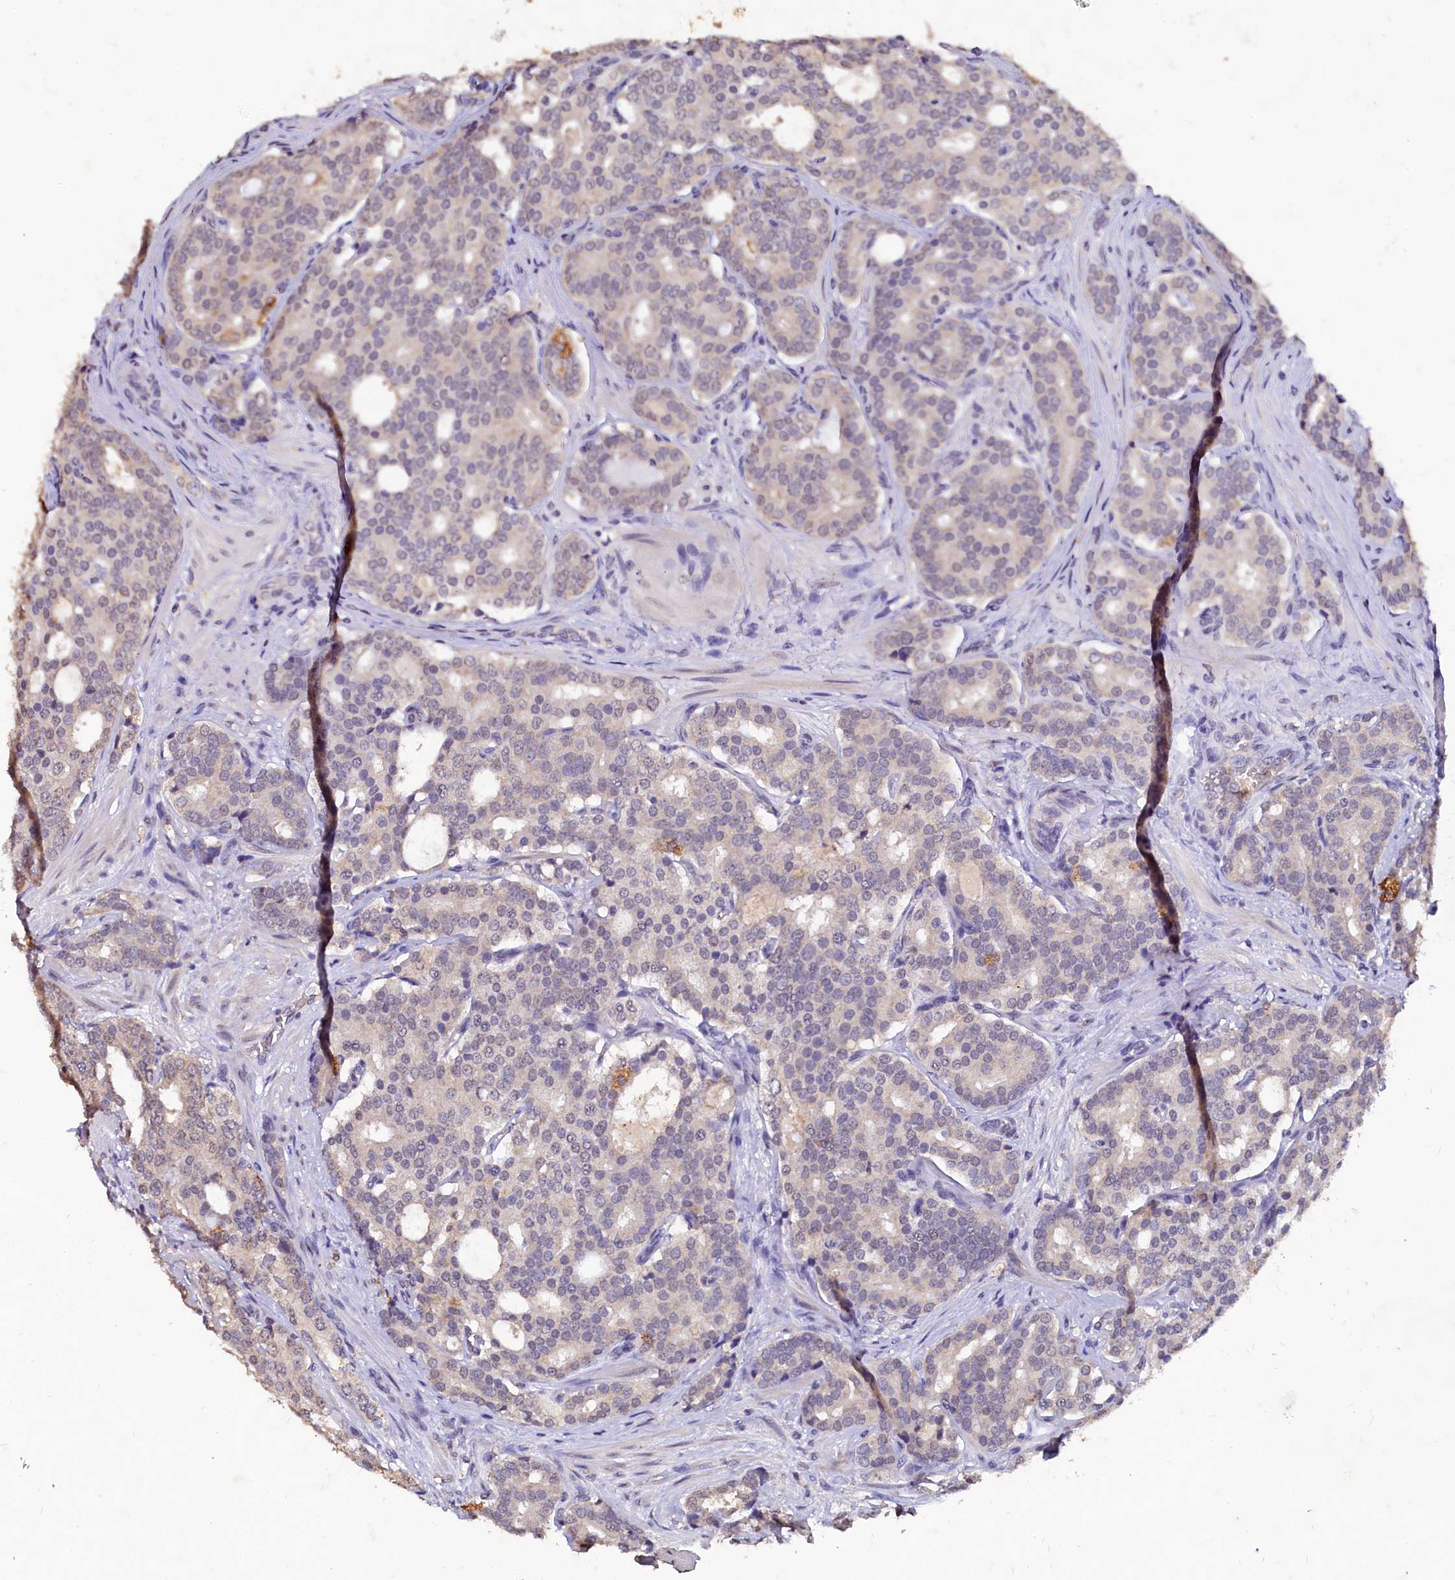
{"staining": {"intensity": "negative", "quantity": "none", "location": "none"}, "tissue": "prostate cancer", "cell_type": "Tumor cells", "image_type": "cancer", "snomed": [{"axis": "morphology", "description": "Adenocarcinoma, High grade"}, {"axis": "topography", "description": "Prostate"}], "caption": "An image of human prostate cancer is negative for staining in tumor cells.", "gene": "CSTPP1", "patient": {"sex": "male", "age": 63}}